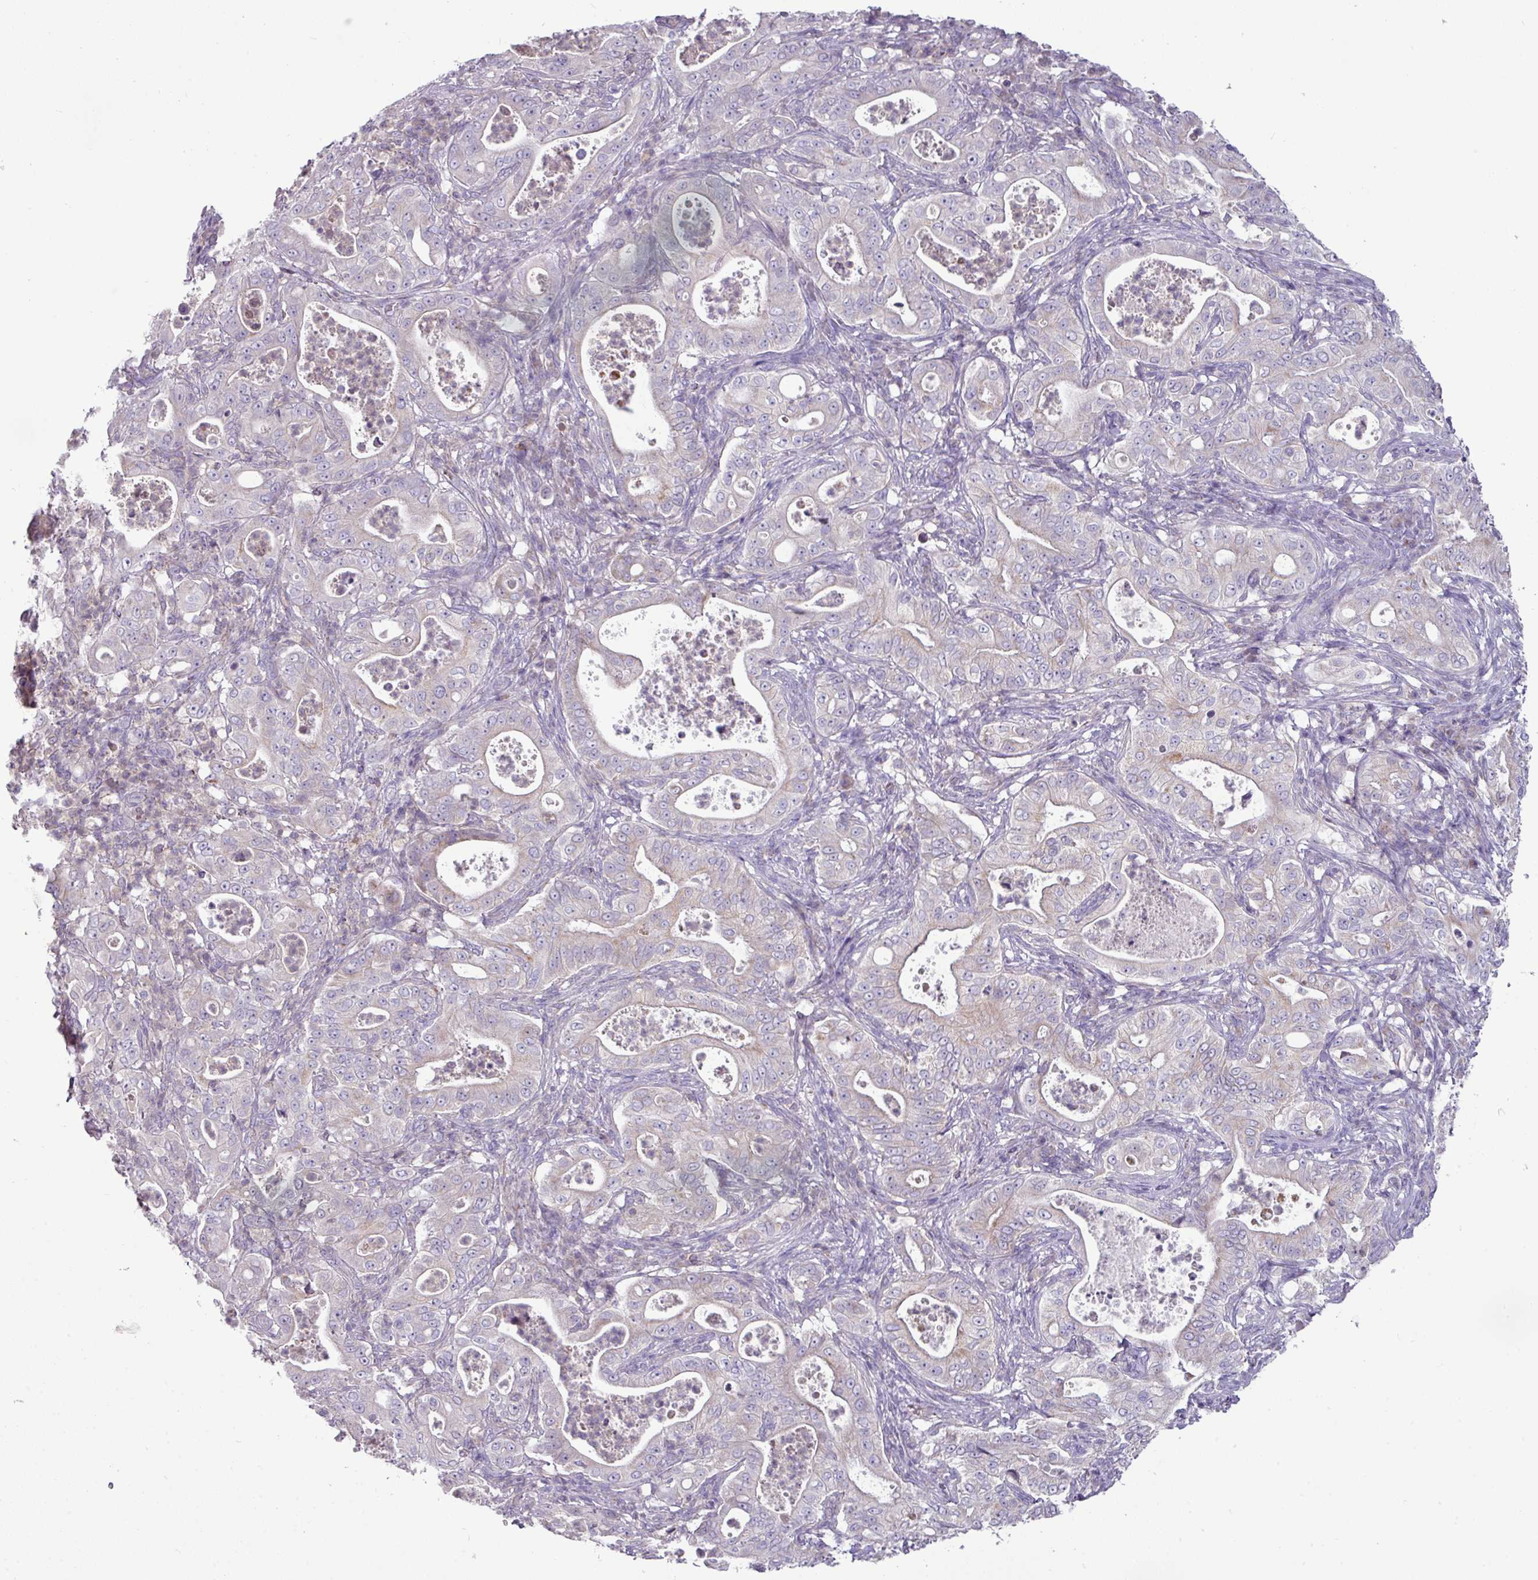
{"staining": {"intensity": "negative", "quantity": "none", "location": "none"}, "tissue": "pancreatic cancer", "cell_type": "Tumor cells", "image_type": "cancer", "snomed": [{"axis": "morphology", "description": "Adenocarcinoma, NOS"}, {"axis": "topography", "description": "Pancreas"}], "caption": "An image of adenocarcinoma (pancreatic) stained for a protein shows no brown staining in tumor cells.", "gene": "TRAPPC1", "patient": {"sex": "male", "age": 71}}